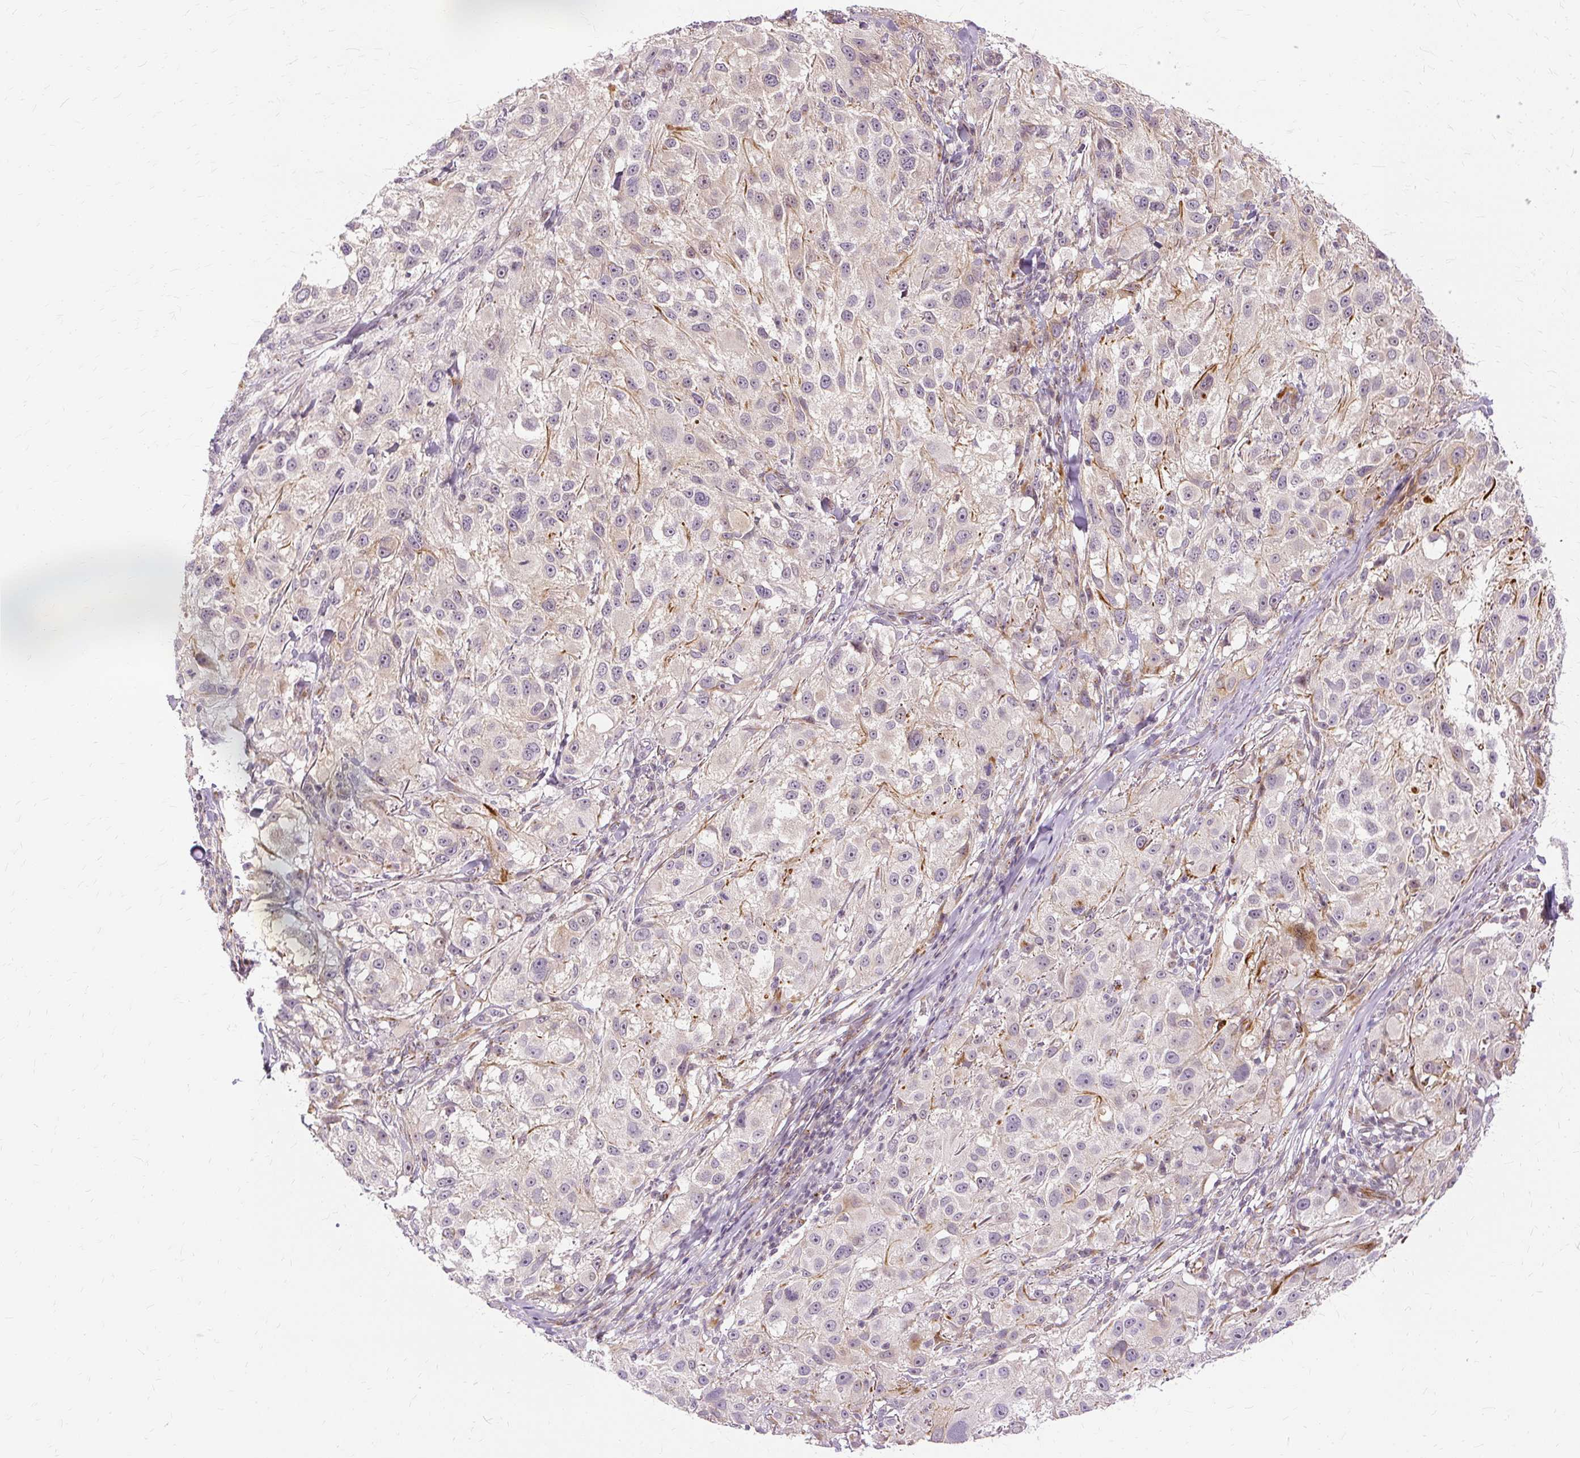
{"staining": {"intensity": "weak", "quantity": "<25%", "location": "nuclear"}, "tissue": "melanoma", "cell_type": "Tumor cells", "image_type": "cancer", "snomed": [{"axis": "morphology", "description": "Necrosis, NOS"}, {"axis": "morphology", "description": "Malignant melanoma, NOS"}, {"axis": "topography", "description": "Skin"}], "caption": "This micrograph is of melanoma stained with immunohistochemistry to label a protein in brown with the nuclei are counter-stained blue. There is no expression in tumor cells.", "gene": "MMACHC", "patient": {"sex": "female", "age": 87}}